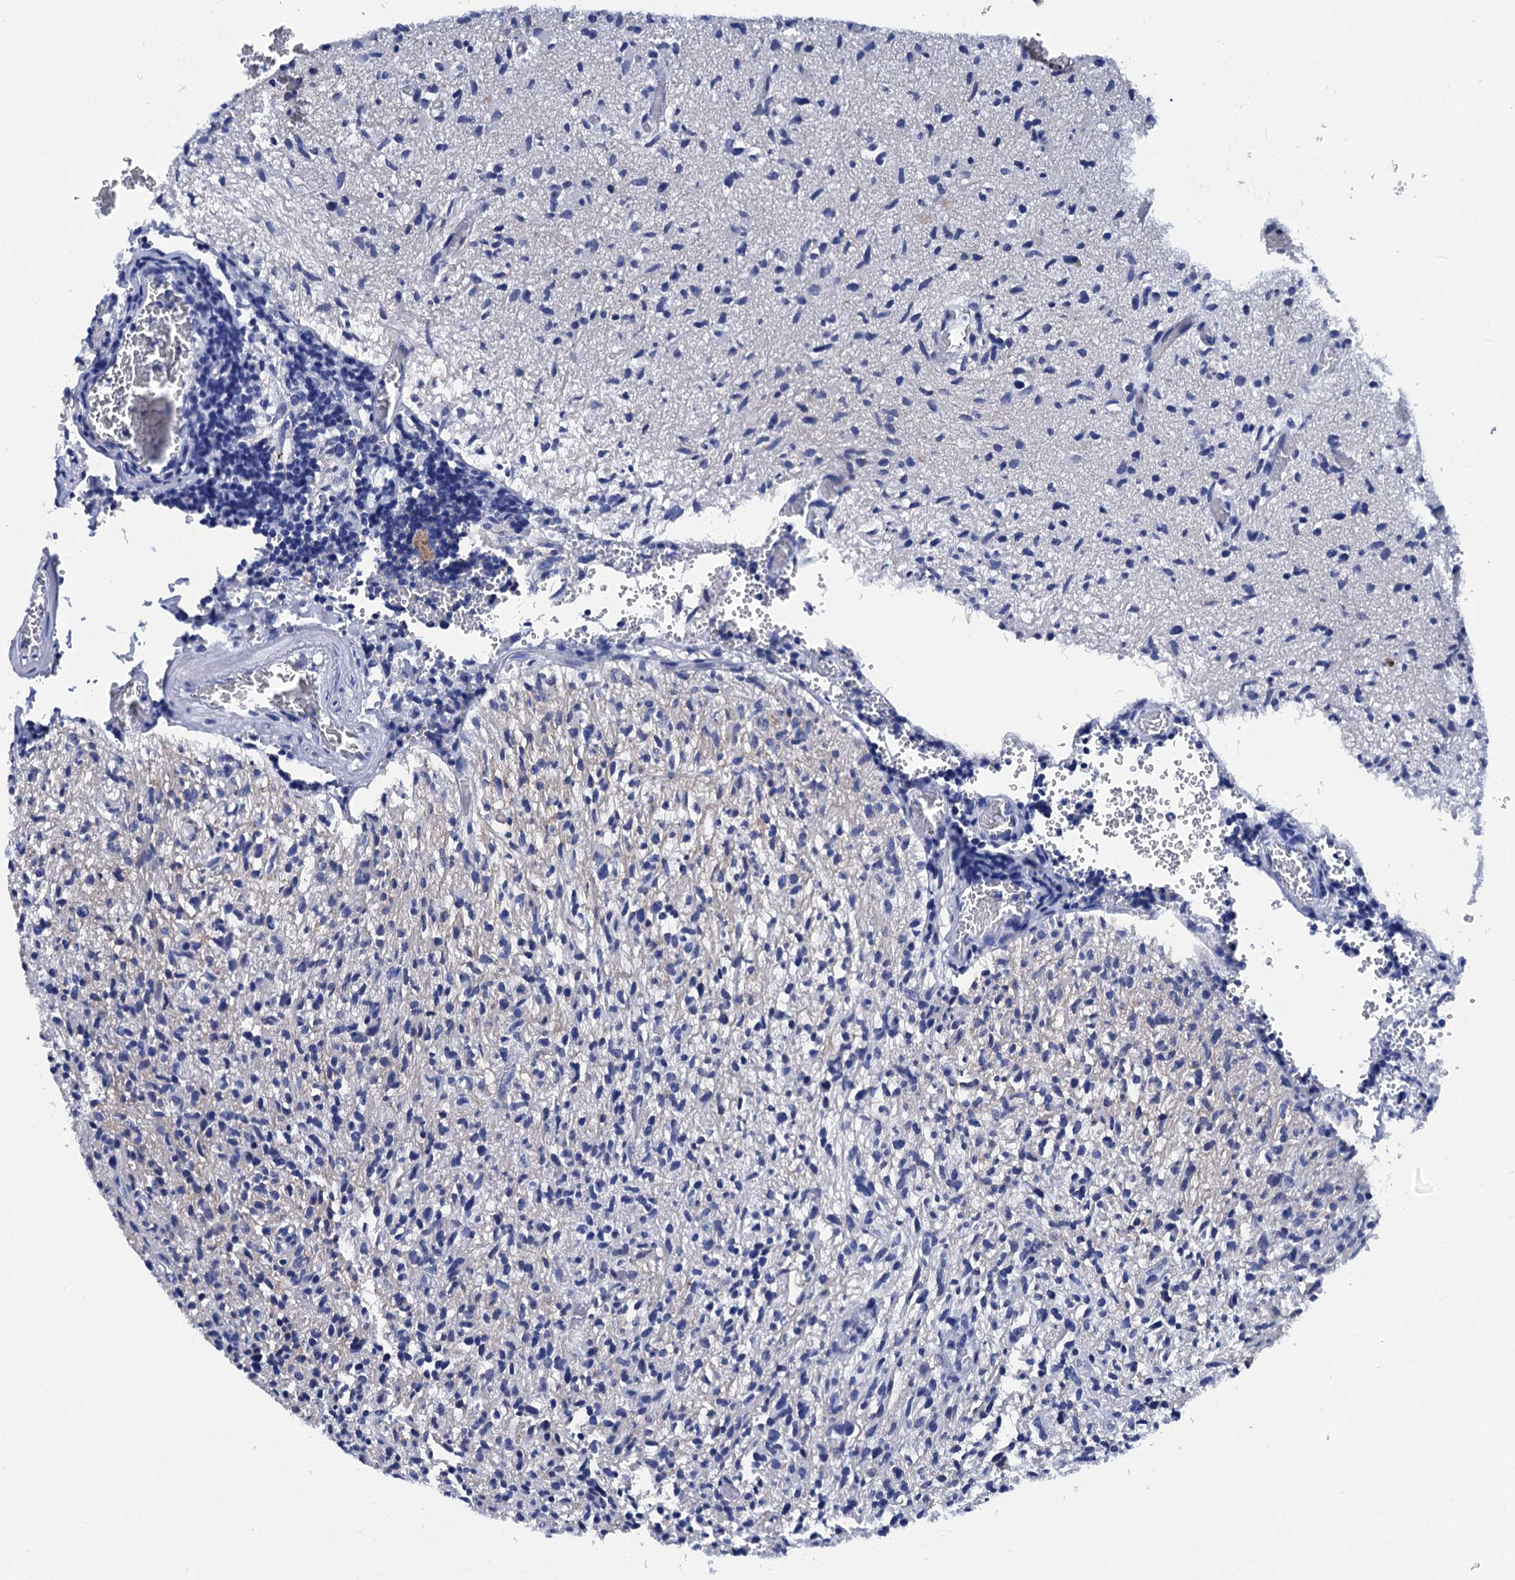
{"staining": {"intensity": "negative", "quantity": "none", "location": "none"}, "tissue": "glioma", "cell_type": "Tumor cells", "image_type": "cancer", "snomed": [{"axis": "morphology", "description": "Glioma, malignant, High grade"}, {"axis": "topography", "description": "Brain"}], "caption": "IHC photomicrograph of glioma stained for a protein (brown), which shows no staining in tumor cells. (DAB immunohistochemistry with hematoxylin counter stain).", "gene": "MYBPC3", "patient": {"sex": "female", "age": 57}}